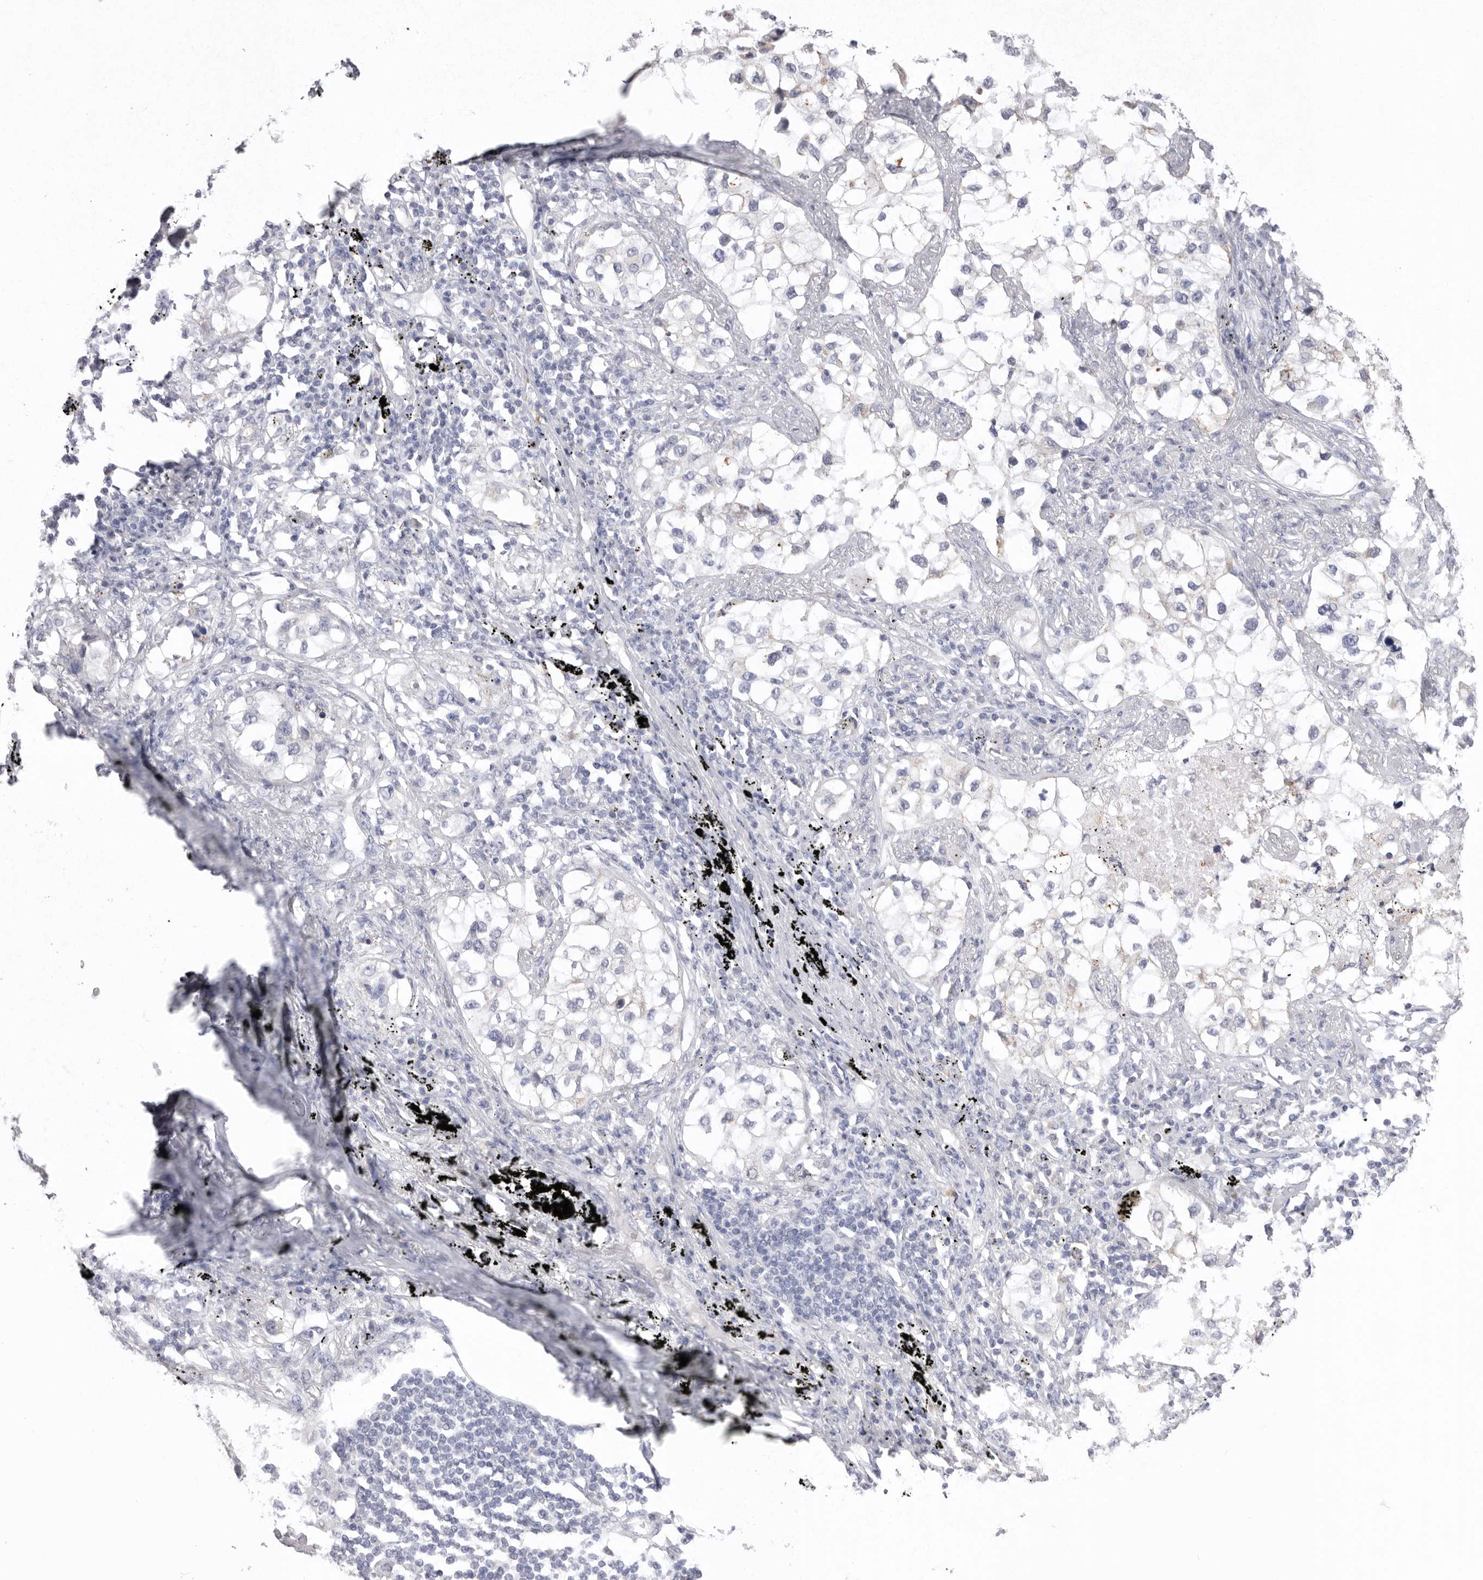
{"staining": {"intensity": "negative", "quantity": "none", "location": "none"}, "tissue": "lung cancer", "cell_type": "Tumor cells", "image_type": "cancer", "snomed": [{"axis": "morphology", "description": "Adenocarcinoma, NOS"}, {"axis": "topography", "description": "Lung"}], "caption": "This is an immunohistochemistry (IHC) micrograph of lung cancer. There is no positivity in tumor cells.", "gene": "VDAC3", "patient": {"sex": "male", "age": 63}}